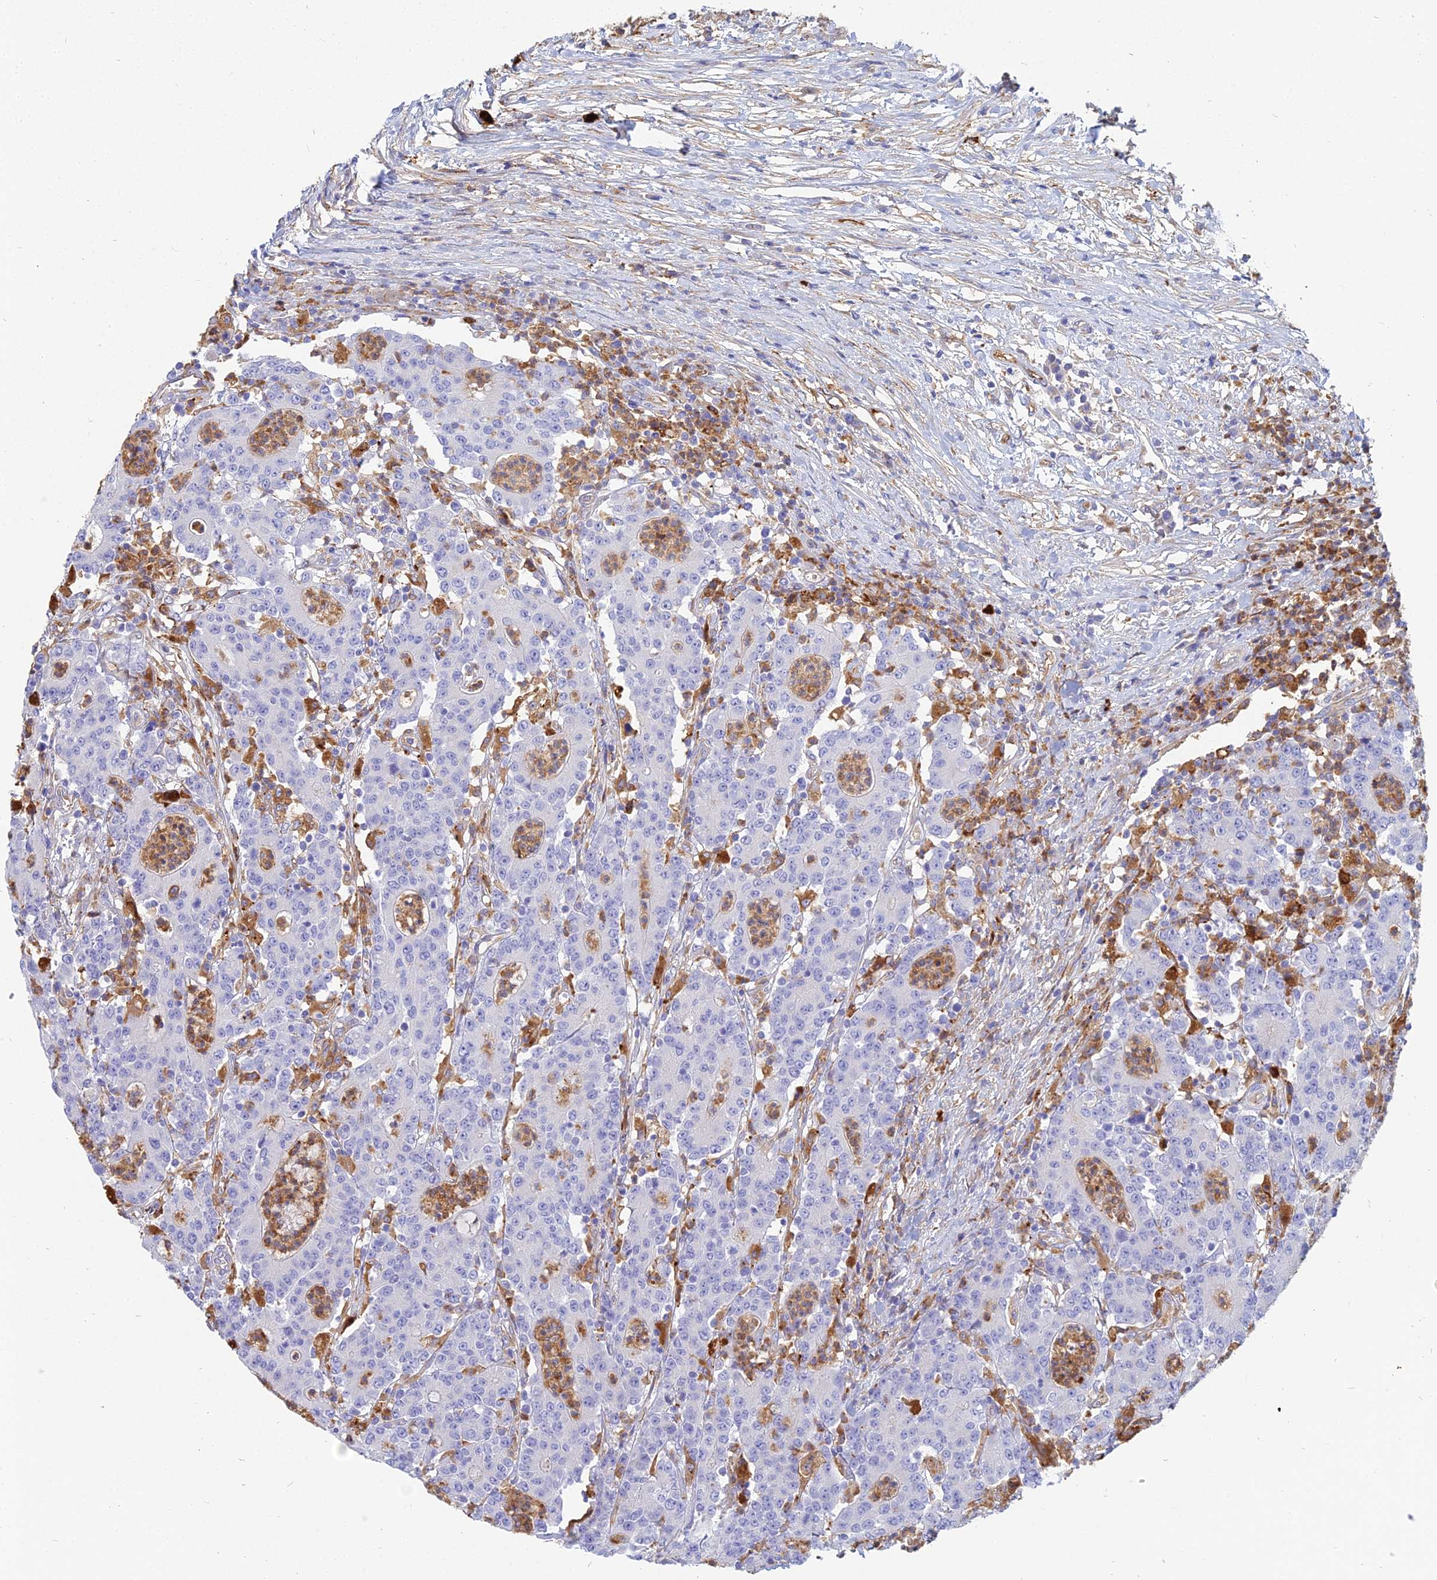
{"staining": {"intensity": "negative", "quantity": "none", "location": "none"}, "tissue": "colorectal cancer", "cell_type": "Tumor cells", "image_type": "cancer", "snomed": [{"axis": "morphology", "description": "Adenocarcinoma, NOS"}, {"axis": "topography", "description": "Colon"}], "caption": "High magnification brightfield microscopy of colorectal cancer (adenocarcinoma) stained with DAB (brown) and counterstained with hematoxylin (blue): tumor cells show no significant positivity.", "gene": "VAT1", "patient": {"sex": "male", "age": 83}}